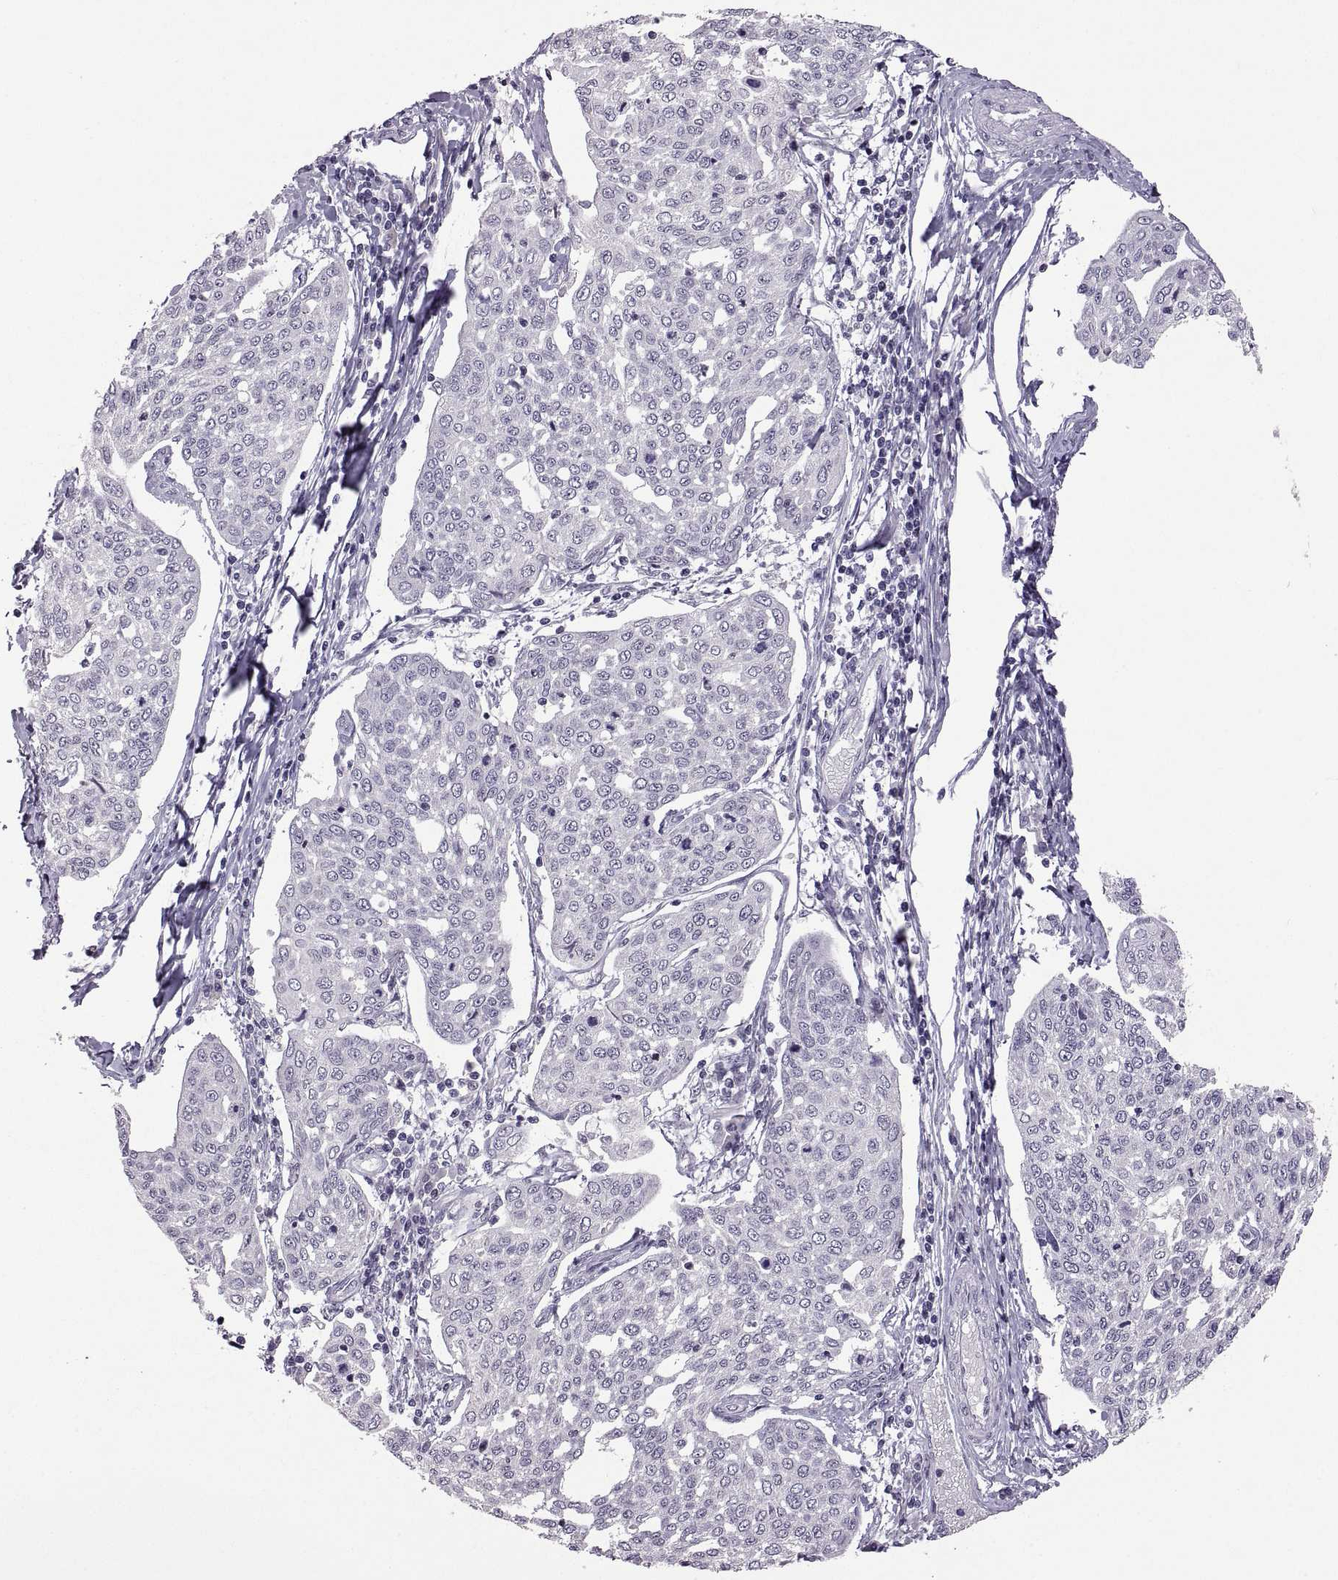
{"staining": {"intensity": "negative", "quantity": "none", "location": "none"}, "tissue": "cervical cancer", "cell_type": "Tumor cells", "image_type": "cancer", "snomed": [{"axis": "morphology", "description": "Squamous cell carcinoma, NOS"}, {"axis": "topography", "description": "Cervix"}], "caption": "The image exhibits no staining of tumor cells in squamous cell carcinoma (cervical).", "gene": "NEK2", "patient": {"sex": "female", "age": 34}}